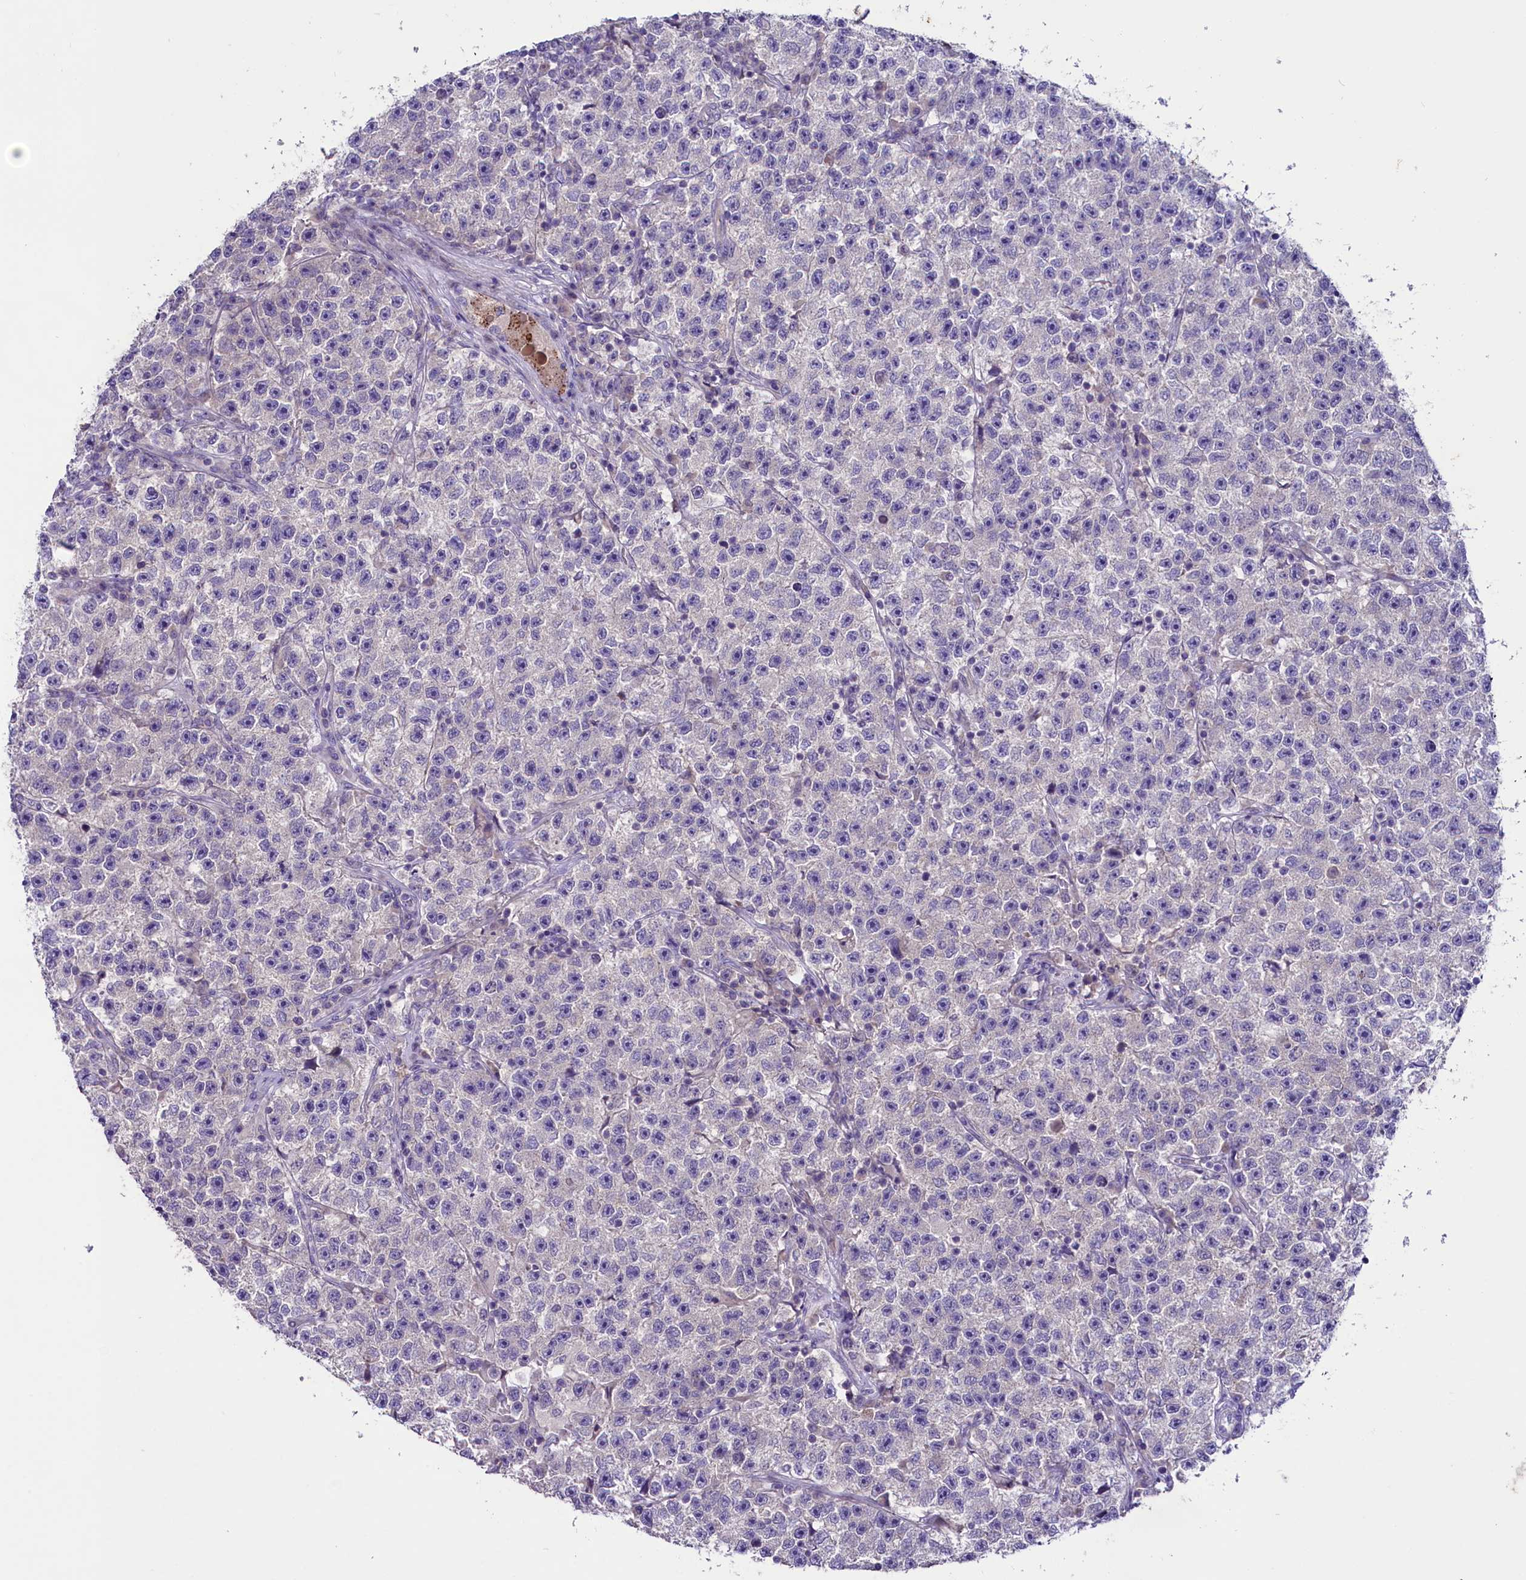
{"staining": {"intensity": "negative", "quantity": "none", "location": "none"}, "tissue": "testis cancer", "cell_type": "Tumor cells", "image_type": "cancer", "snomed": [{"axis": "morphology", "description": "Seminoma, NOS"}, {"axis": "topography", "description": "Testis"}], "caption": "The photomicrograph displays no significant positivity in tumor cells of seminoma (testis).", "gene": "CD99L2", "patient": {"sex": "male", "age": 22}}